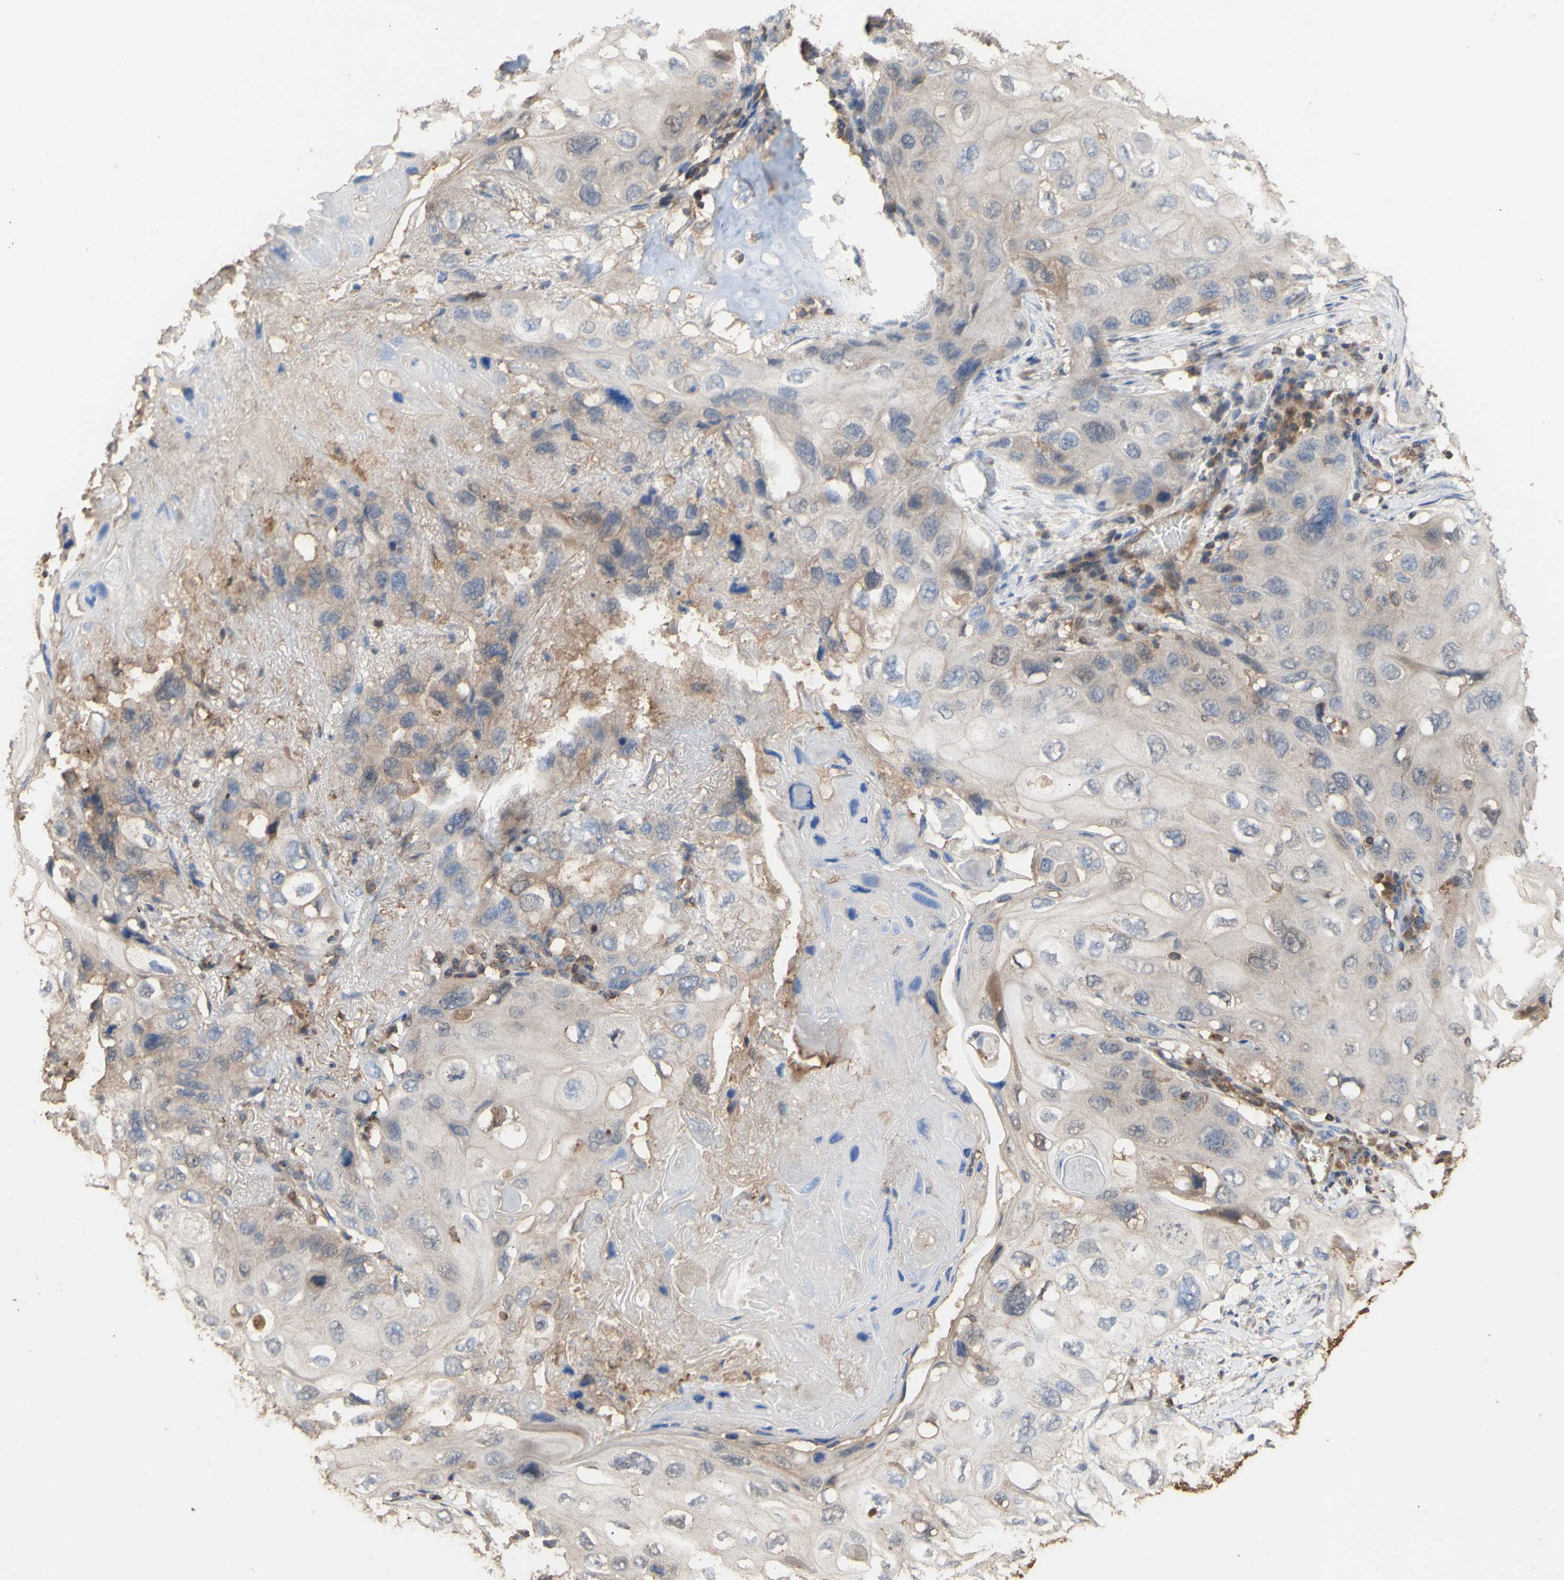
{"staining": {"intensity": "weak", "quantity": ">75%", "location": "cytoplasmic/membranous"}, "tissue": "lung cancer", "cell_type": "Tumor cells", "image_type": "cancer", "snomed": [{"axis": "morphology", "description": "Squamous cell carcinoma, NOS"}, {"axis": "topography", "description": "Lung"}], "caption": "Approximately >75% of tumor cells in human lung cancer demonstrate weak cytoplasmic/membranous protein staining as visualized by brown immunohistochemical staining.", "gene": "ALDH9A1", "patient": {"sex": "female", "age": 73}}